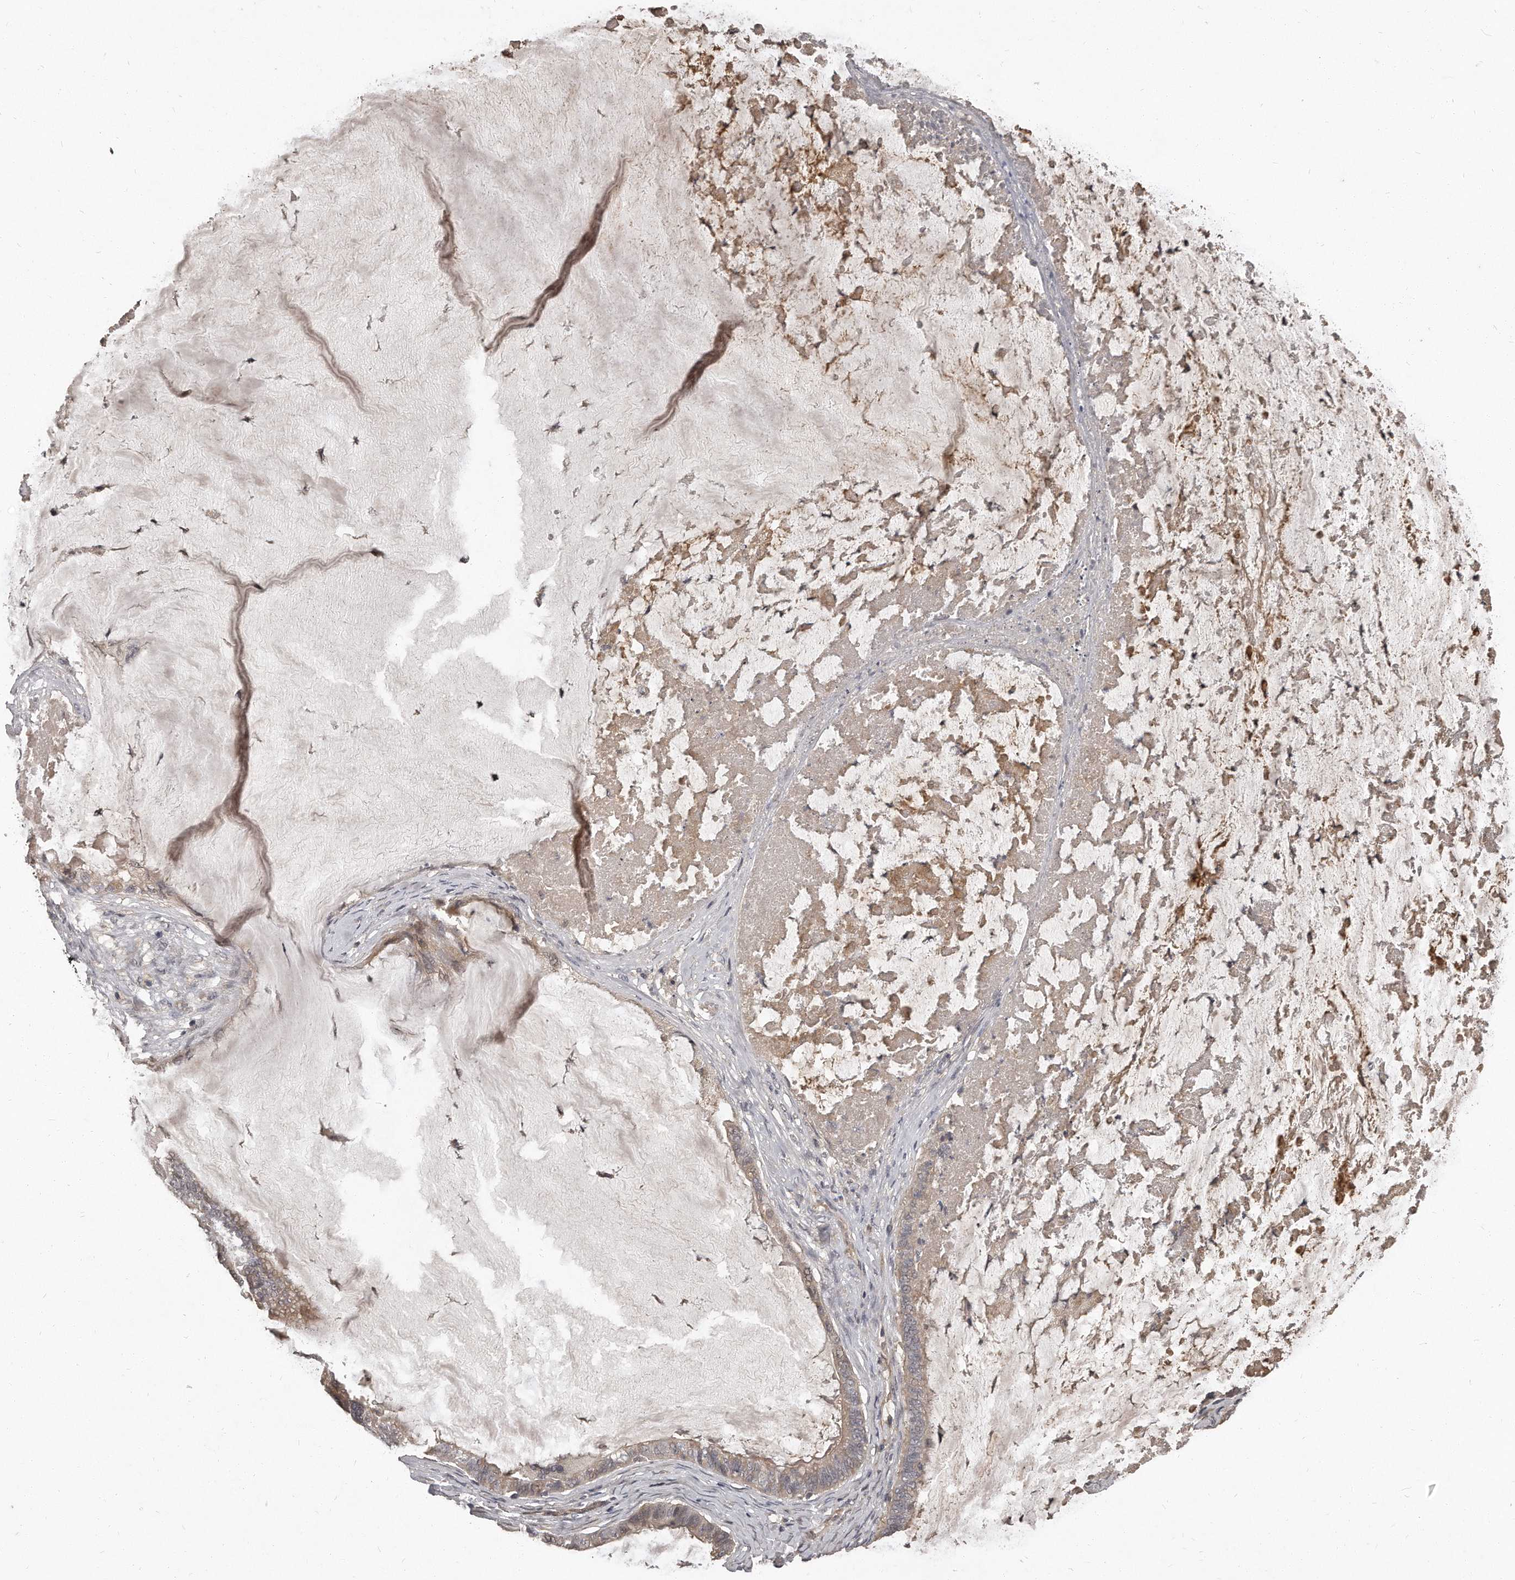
{"staining": {"intensity": "weak", "quantity": "25%-75%", "location": "cytoplasmic/membranous"}, "tissue": "ovarian cancer", "cell_type": "Tumor cells", "image_type": "cancer", "snomed": [{"axis": "morphology", "description": "Cystadenocarcinoma, mucinous, NOS"}, {"axis": "topography", "description": "Ovary"}], "caption": "Protein staining of ovarian cancer tissue demonstrates weak cytoplasmic/membranous positivity in approximately 25%-75% of tumor cells.", "gene": "GRB10", "patient": {"sex": "female", "age": 61}}